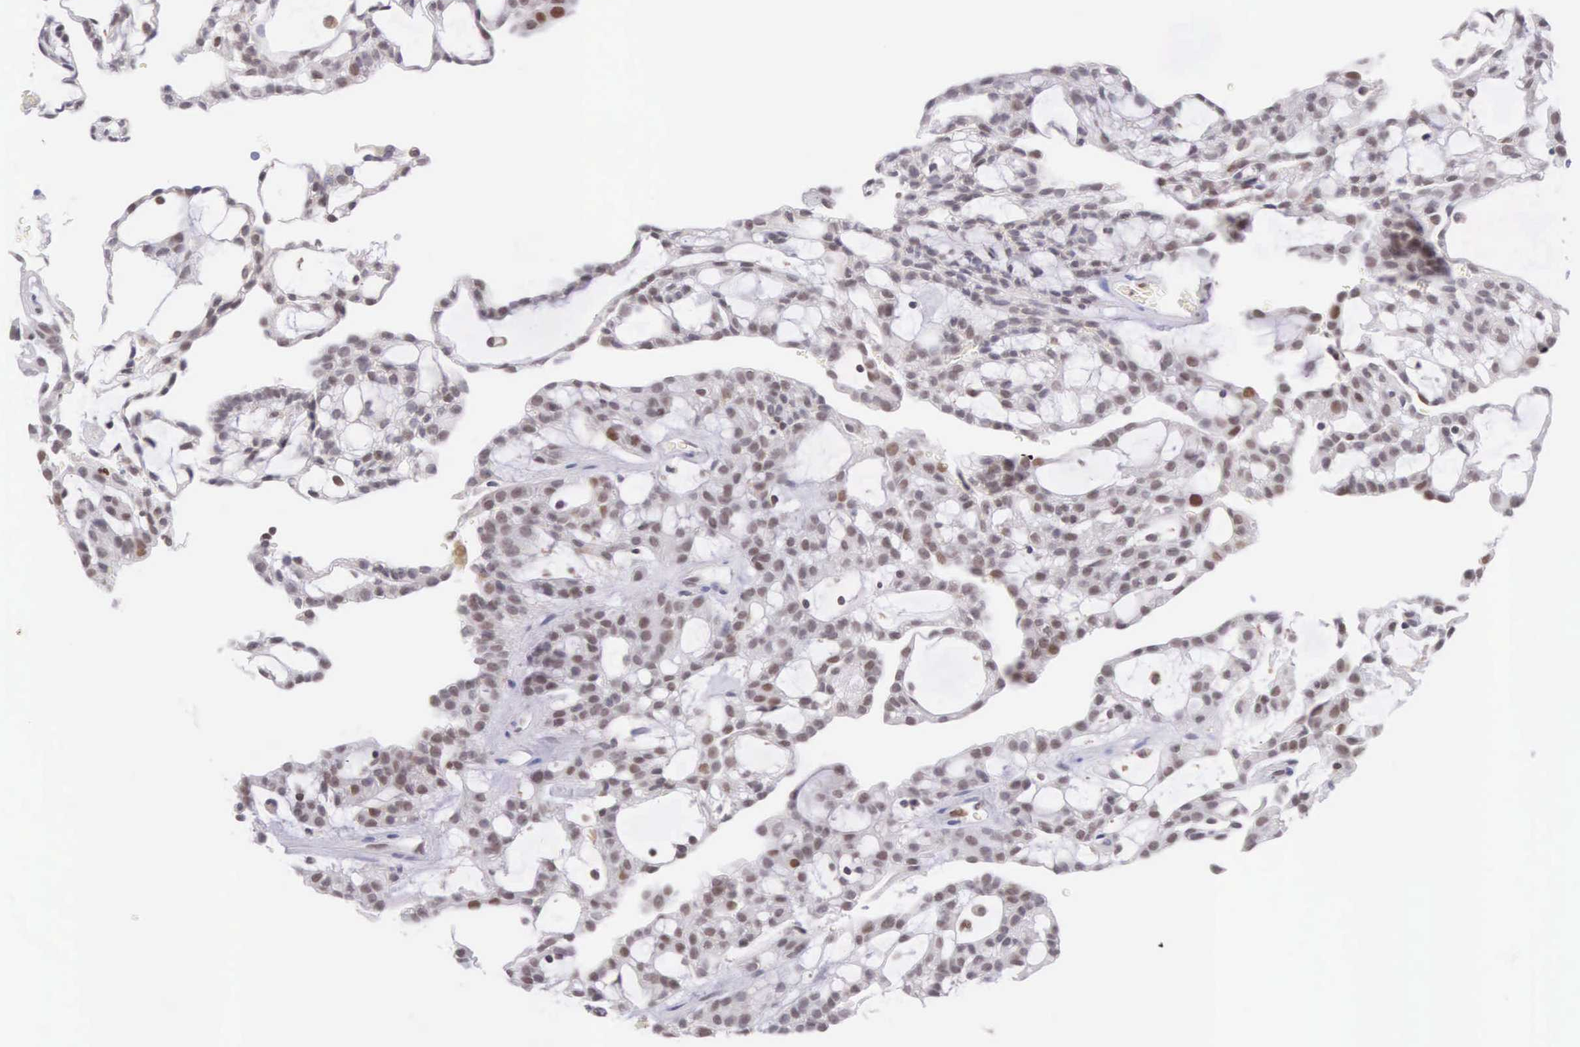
{"staining": {"intensity": "weak", "quantity": "25%-75%", "location": "nuclear"}, "tissue": "renal cancer", "cell_type": "Tumor cells", "image_type": "cancer", "snomed": [{"axis": "morphology", "description": "Adenocarcinoma, NOS"}, {"axis": "topography", "description": "Kidney"}], "caption": "Protein analysis of renal adenocarcinoma tissue demonstrates weak nuclear staining in approximately 25%-75% of tumor cells.", "gene": "VRK1", "patient": {"sex": "male", "age": 63}}